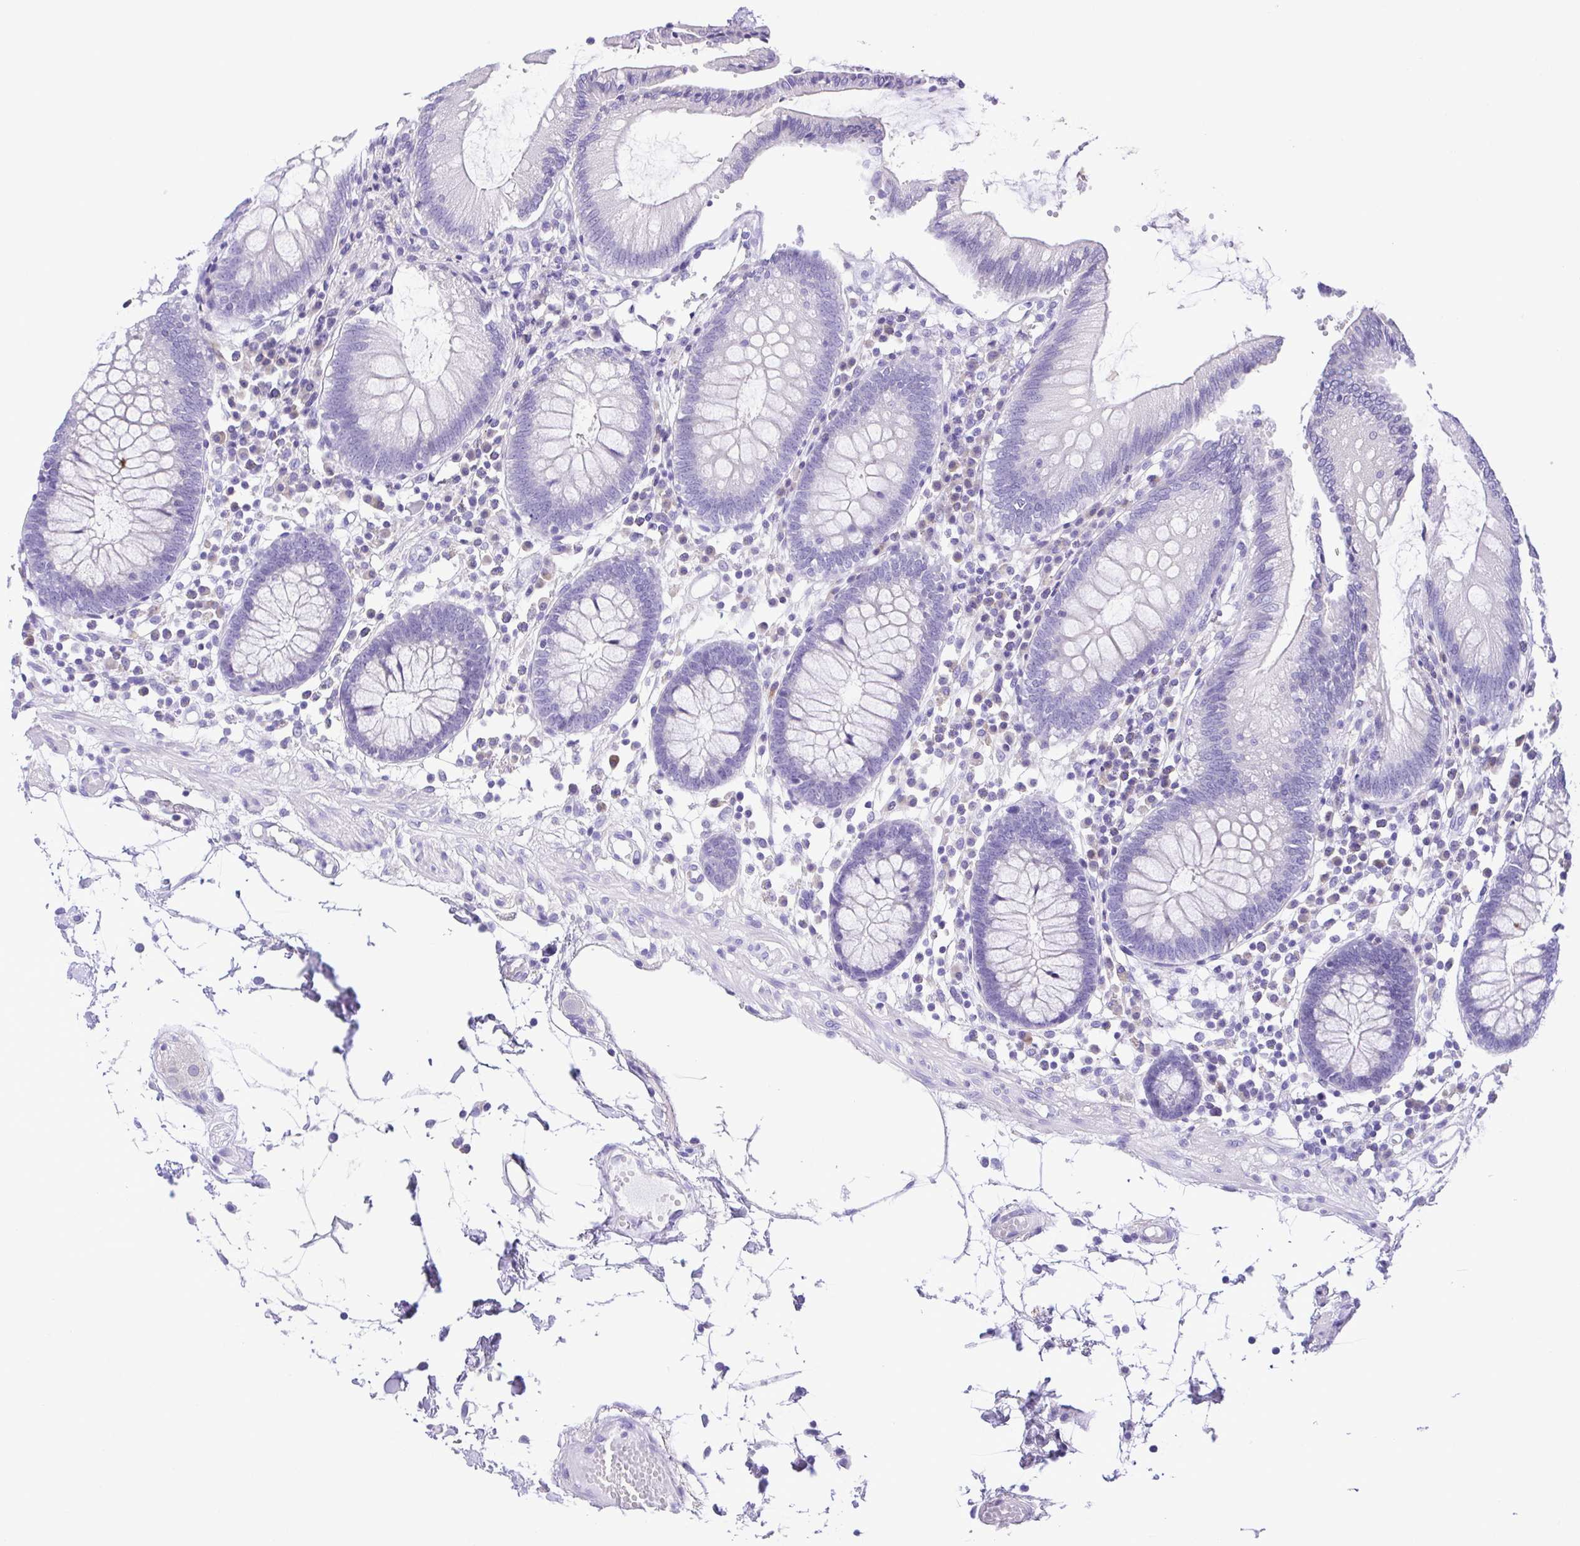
{"staining": {"intensity": "negative", "quantity": "none", "location": "none"}, "tissue": "colon", "cell_type": "Endothelial cells", "image_type": "normal", "snomed": [{"axis": "morphology", "description": "Normal tissue, NOS"}, {"axis": "morphology", "description": "Adenocarcinoma, NOS"}, {"axis": "topography", "description": "Colon"}], "caption": "Immunohistochemistry (IHC) photomicrograph of normal colon: human colon stained with DAB (3,3'-diaminobenzidine) shows no significant protein positivity in endothelial cells.", "gene": "PAK3", "patient": {"sex": "male", "age": 83}}